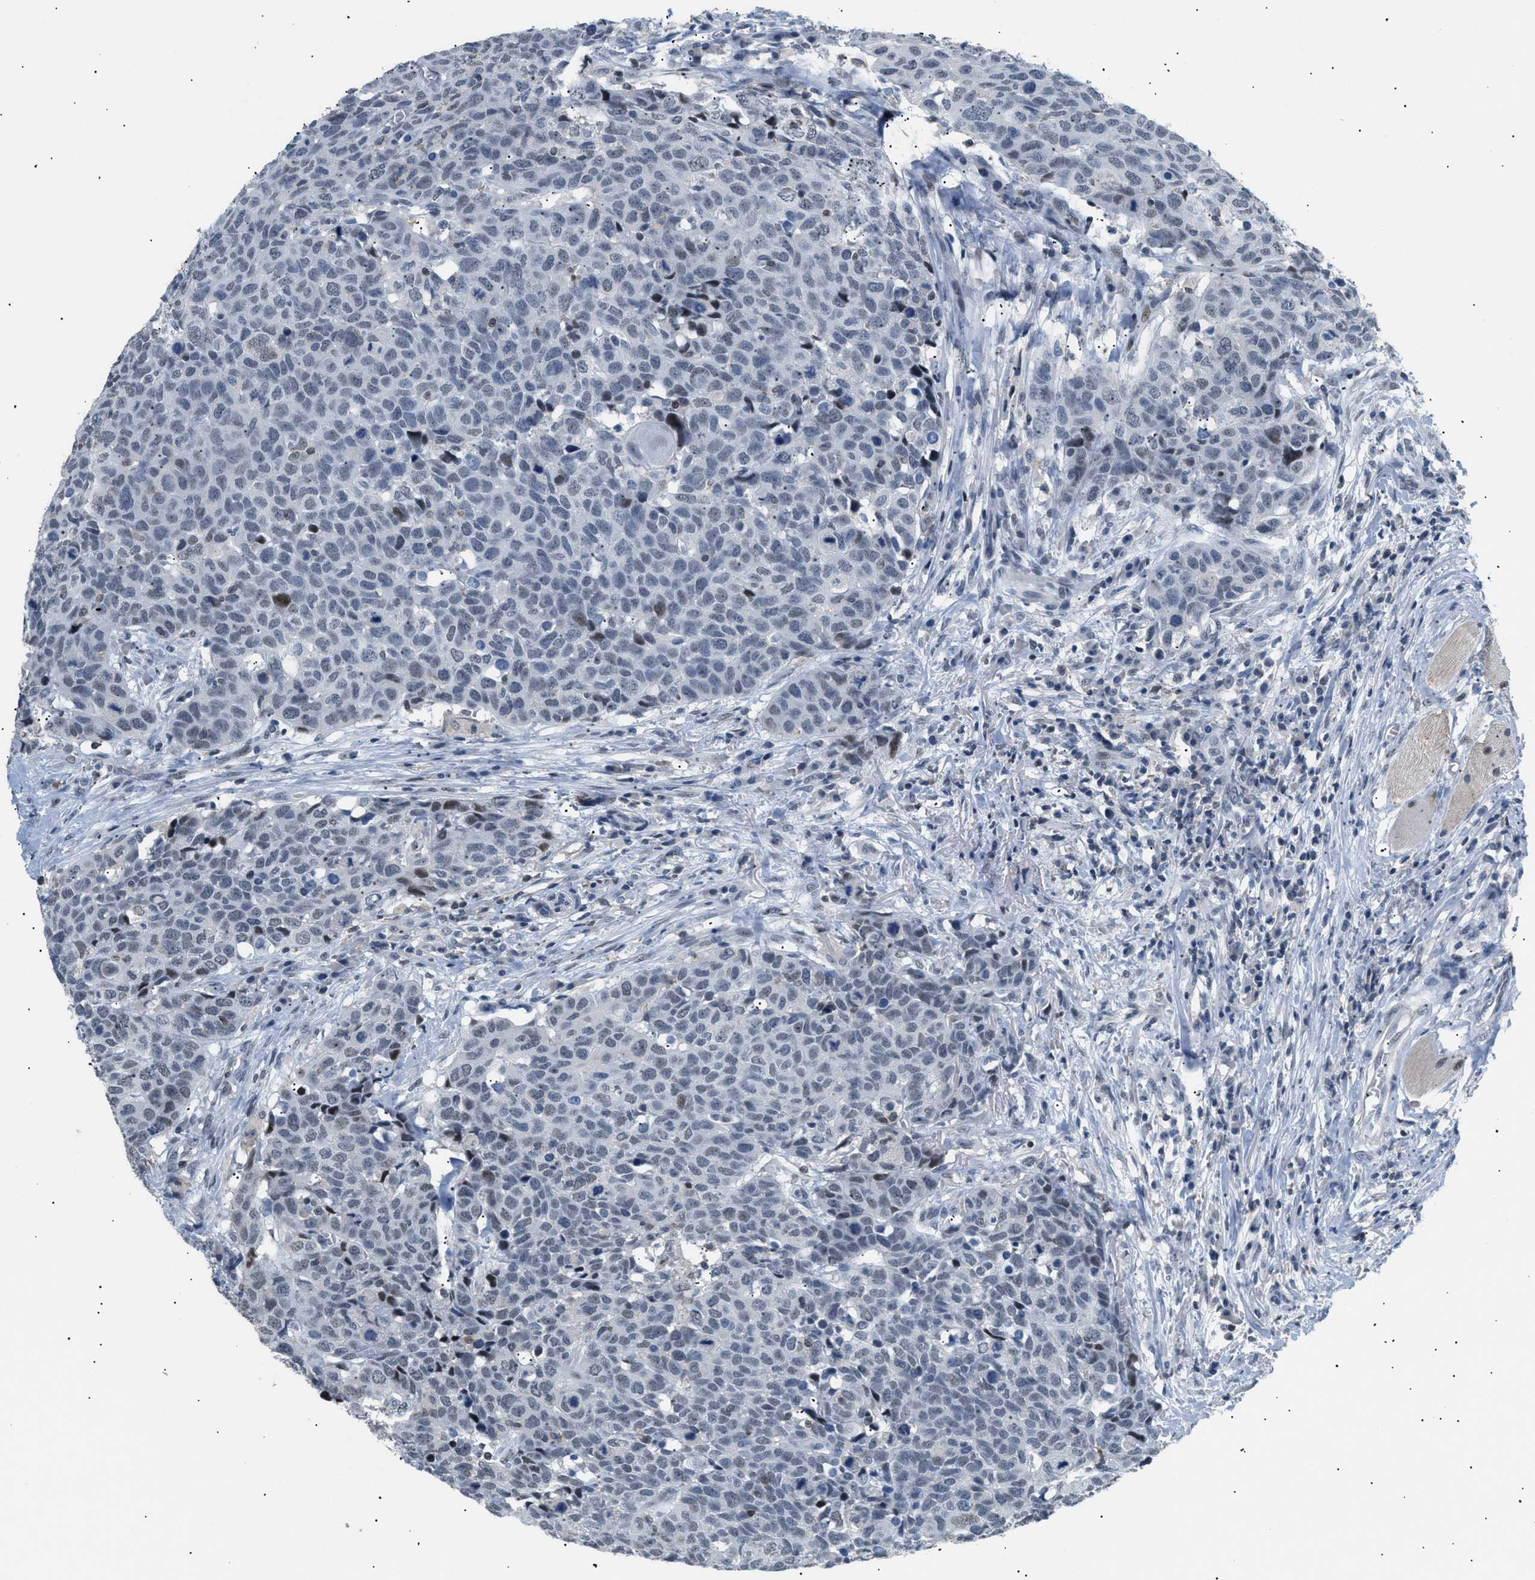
{"staining": {"intensity": "negative", "quantity": "none", "location": "none"}, "tissue": "head and neck cancer", "cell_type": "Tumor cells", "image_type": "cancer", "snomed": [{"axis": "morphology", "description": "Squamous cell carcinoma, NOS"}, {"axis": "topography", "description": "Head-Neck"}], "caption": "Histopathology image shows no significant protein positivity in tumor cells of head and neck cancer (squamous cell carcinoma).", "gene": "KCNC3", "patient": {"sex": "male", "age": 66}}